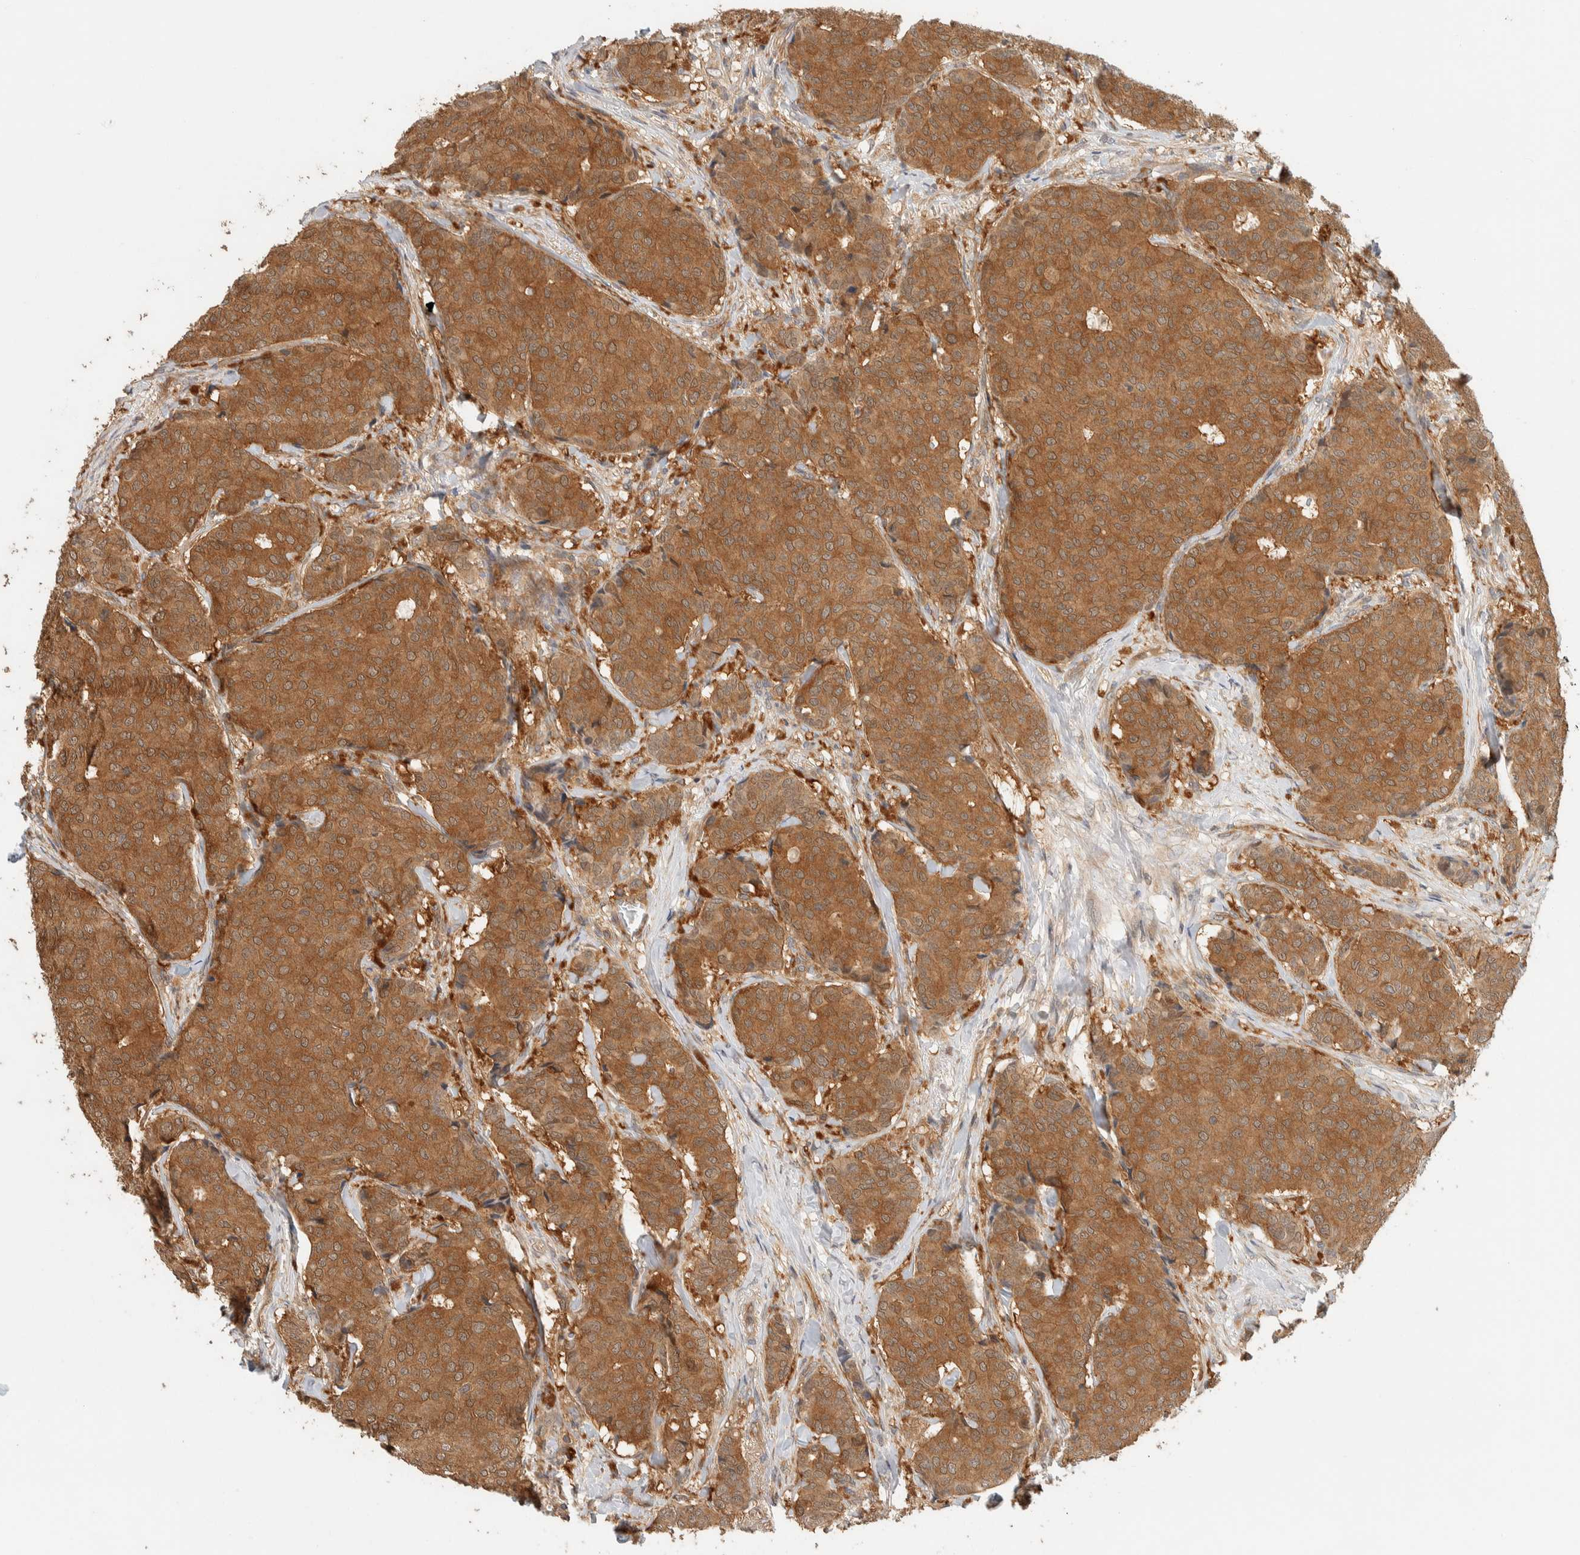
{"staining": {"intensity": "moderate", "quantity": ">75%", "location": "cytoplasmic/membranous"}, "tissue": "breast cancer", "cell_type": "Tumor cells", "image_type": "cancer", "snomed": [{"axis": "morphology", "description": "Duct carcinoma"}, {"axis": "topography", "description": "Breast"}], "caption": "A histopathology image of human breast cancer (intraductal carcinoma) stained for a protein exhibits moderate cytoplasmic/membranous brown staining in tumor cells.", "gene": "ADSS2", "patient": {"sex": "female", "age": 75}}